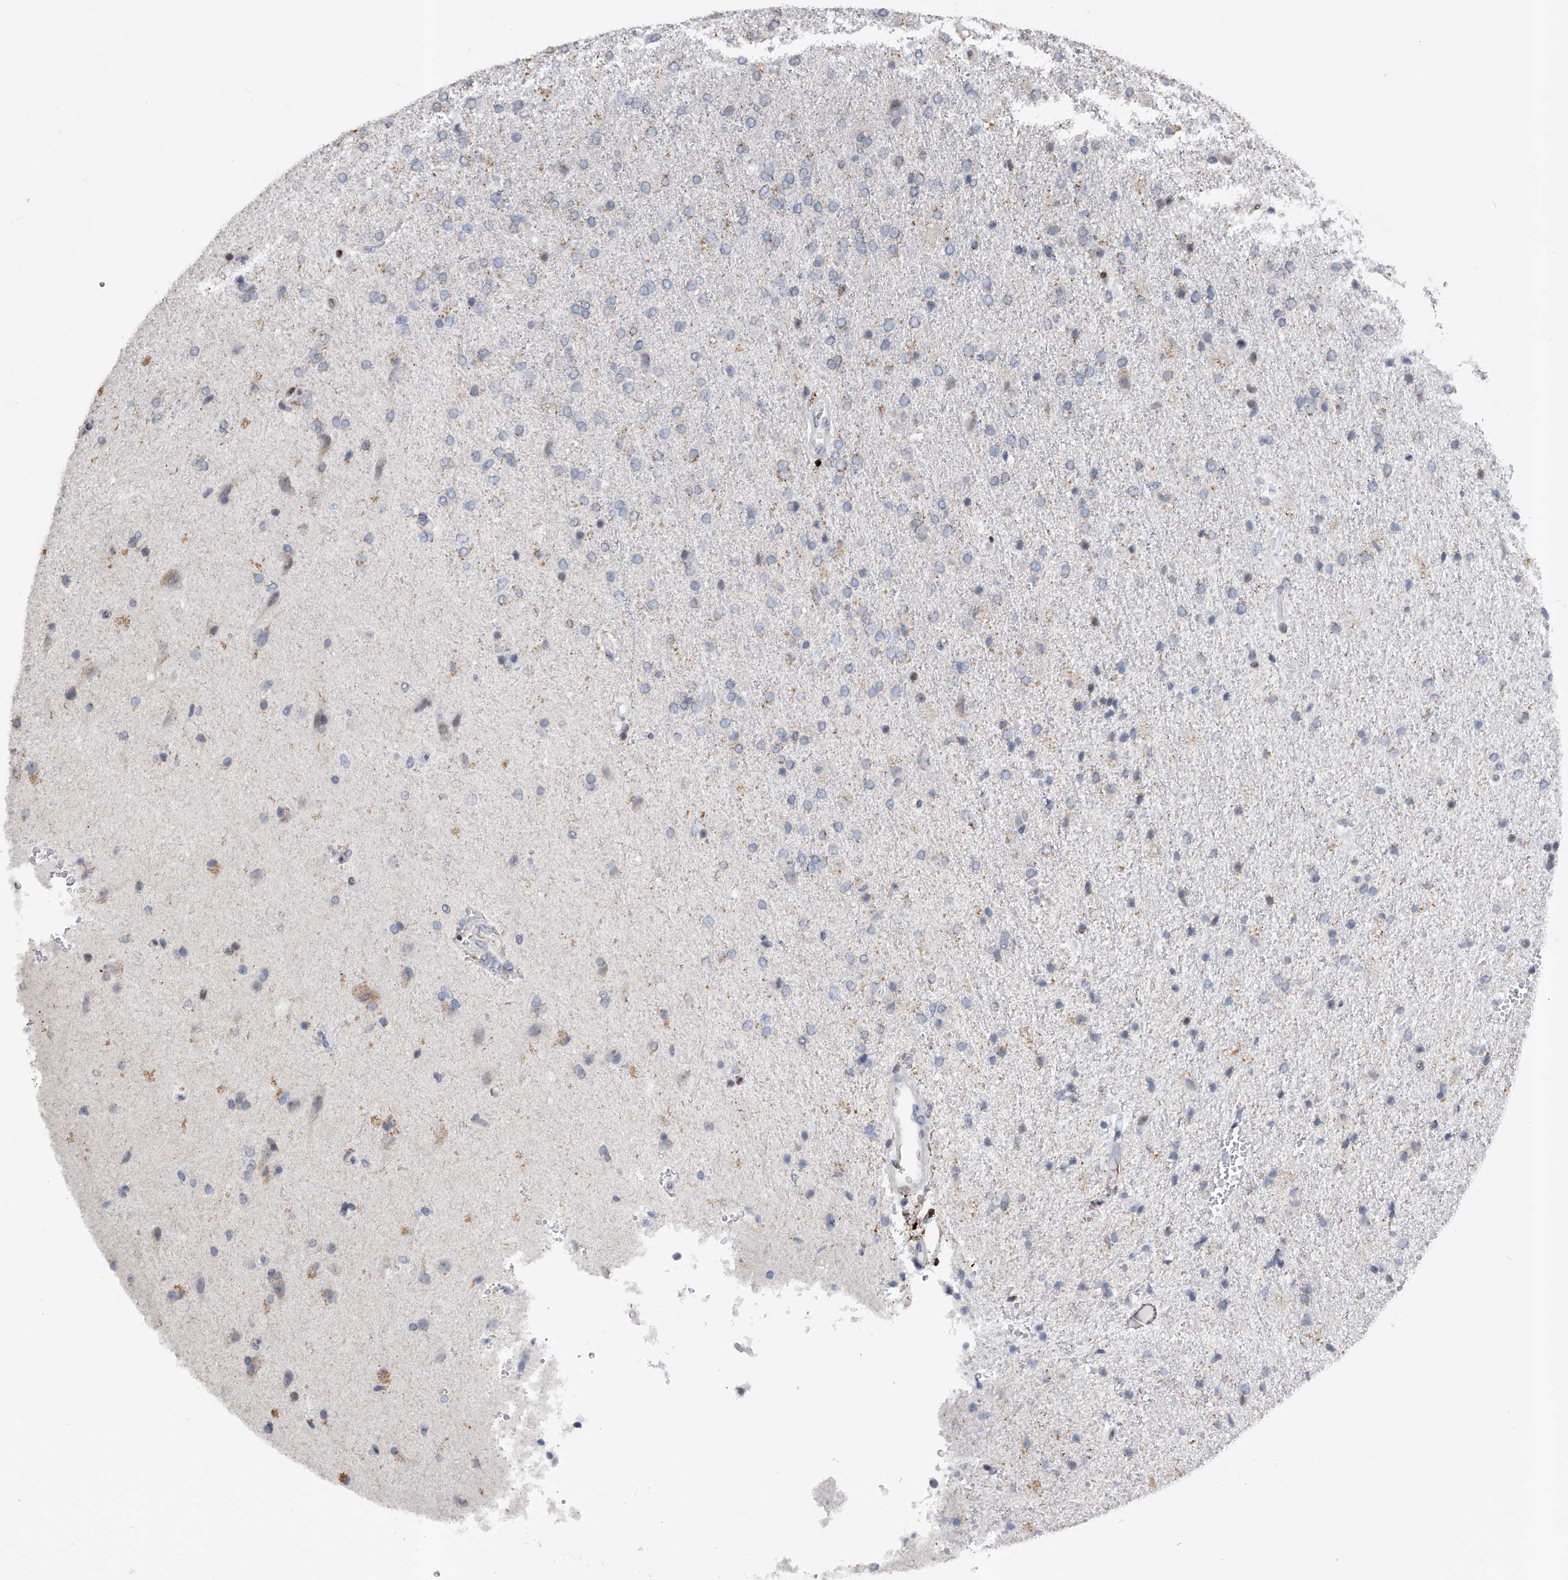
{"staining": {"intensity": "negative", "quantity": "none", "location": "none"}, "tissue": "glioma", "cell_type": "Tumor cells", "image_type": "cancer", "snomed": [{"axis": "morphology", "description": "Glioma, malignant, High grade"}, {"axis": "topography", "description": "Brain"}], "caption": "Photomicrograph shows no protein staining in tumor cells of glioma tissue.", "gene": "RWDD2A", "patient": {"sex": "male", "age": 72}}